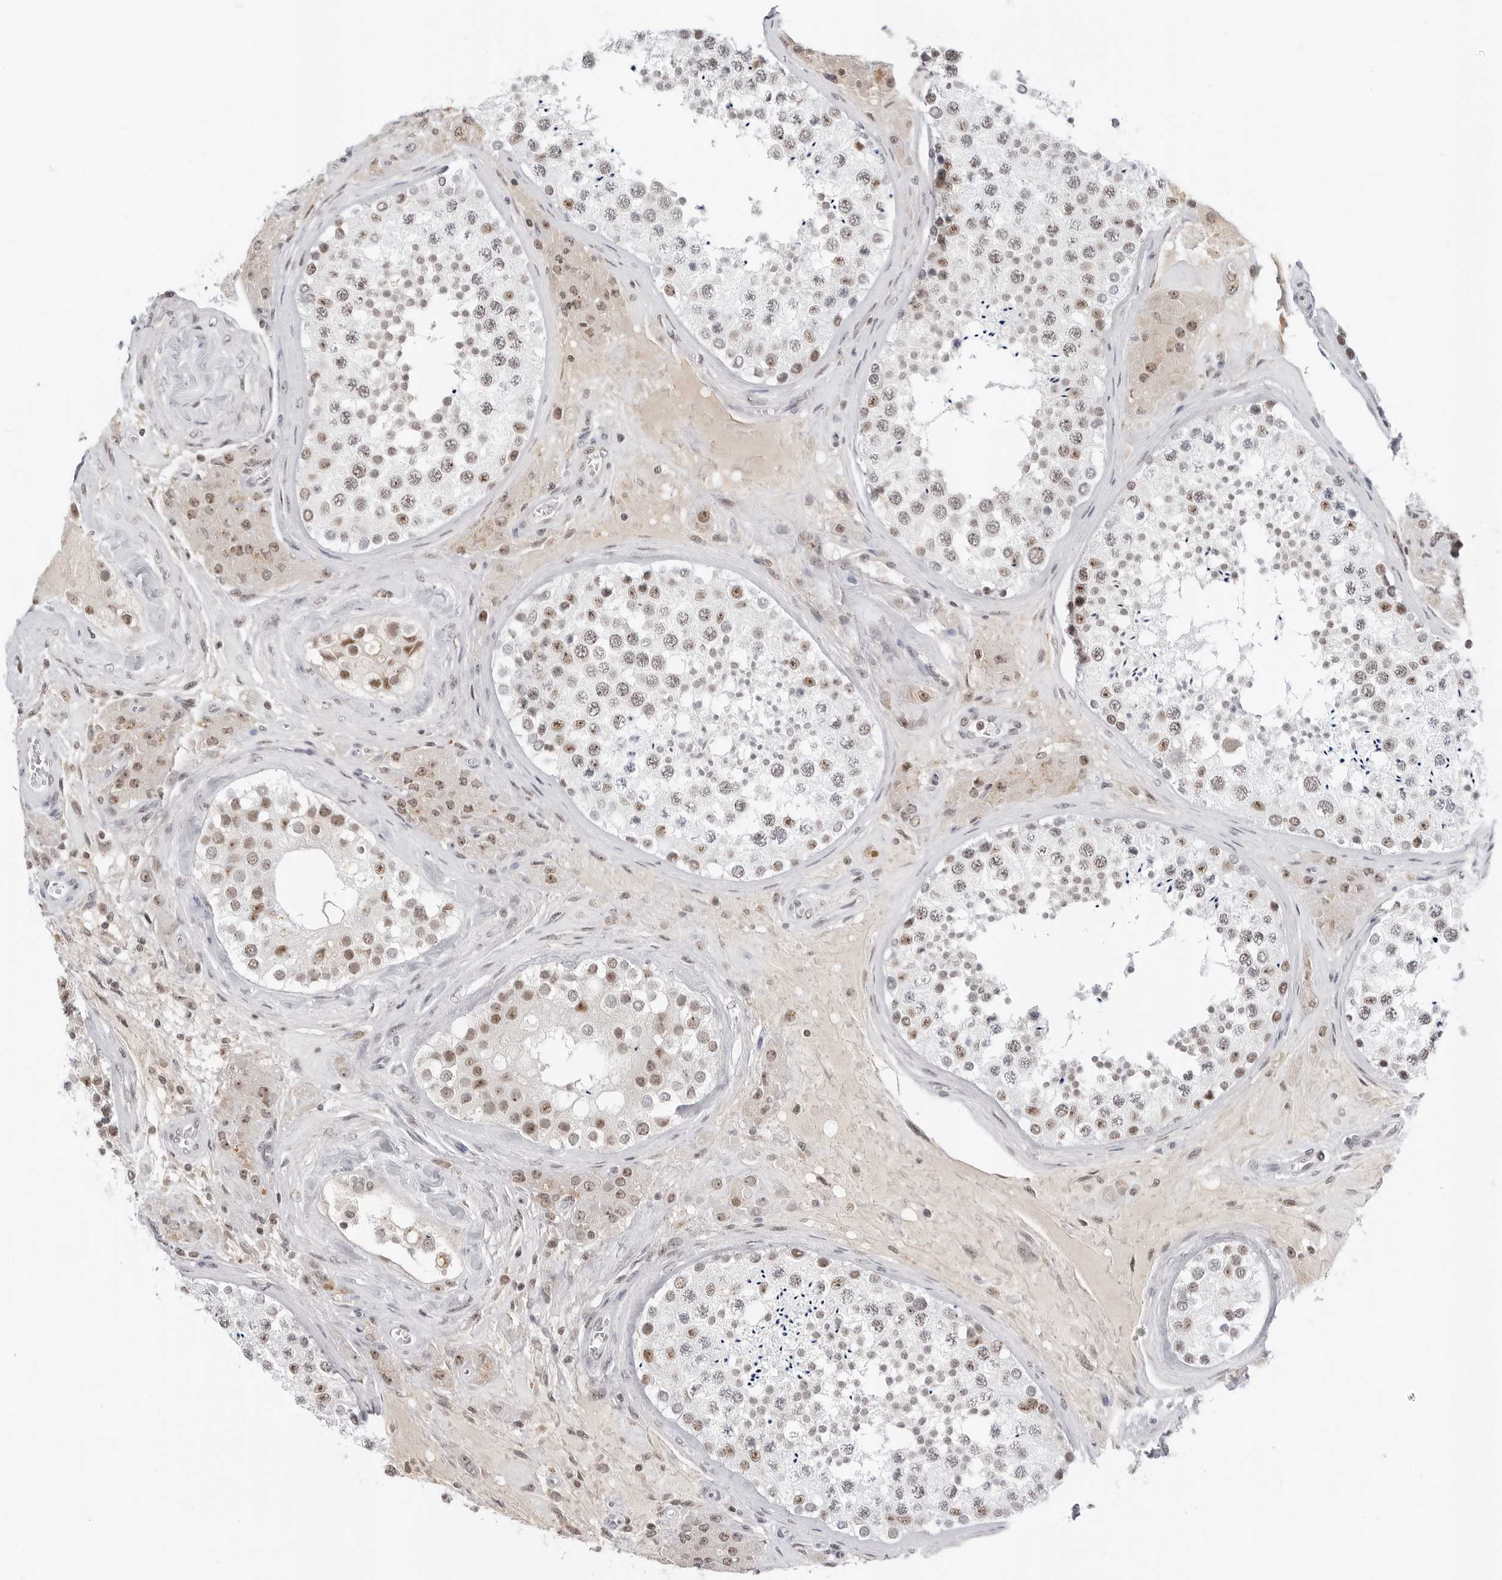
{"staining": {"intensity": "moderate", "quantity": "25%-75%", "location": "nuclear"}, "tissue": "testis", "cell_type": "Cells in seminiferous ducts", "image_type": "normal", "snomed": [{"axis": "morphology", "description": "Normal tissue, NOS"}, {"axis": "topography", "description": "Testis"}], "caption": "Immunohistochemistry photomicrograph of unremarkable testis: human testis stained using immunohistochemistry displays medium levels of moderate protein expression localized specifically in the nuclear of cells in seminiferous ducts, appearing as a nuclear brown color.", "gene": "WRAP53", "patient": {"sex": "male", "age": 46}}